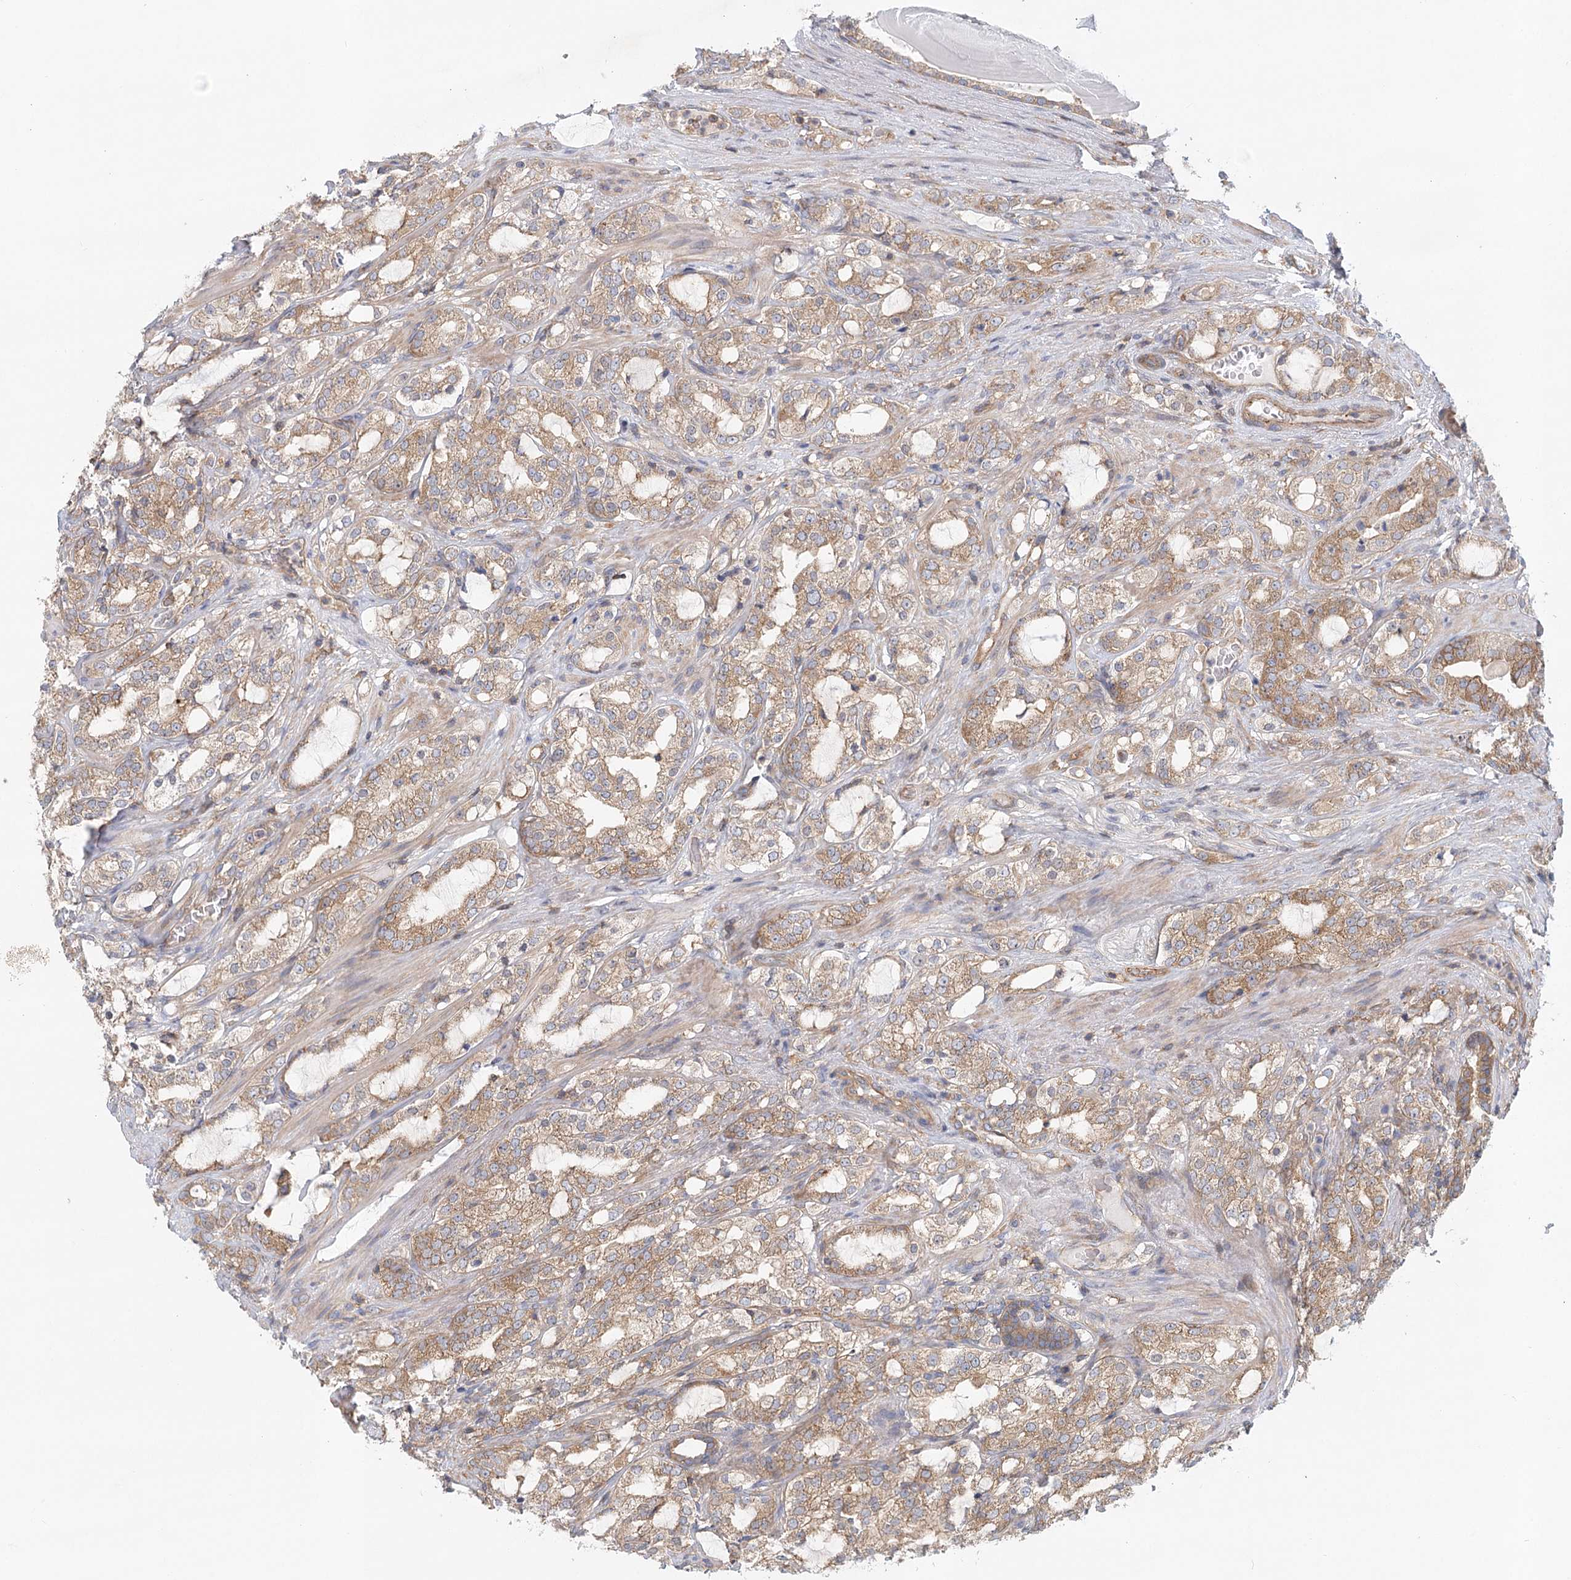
{"staining": {"intensity": "moderate", "quantity": ">75%", "location": "cytoplasmic/membranous"}, "tissue": "prostate cancer", "cell_type": "Tumor cells", "image_type": "cancer", "snomed": [{"axis": "morphology", "description": "Adenocarcinoma, High grade"}, {"axis": "topography", "description": "Prostate"}], "caption": "A micrograph of prostate cancer stained for a protein exhibits moderate cytoplasmic/membranous brown staining in tumor cells.", "gene": "UMPS", "patient": {"sex": "male", "age": 64}}